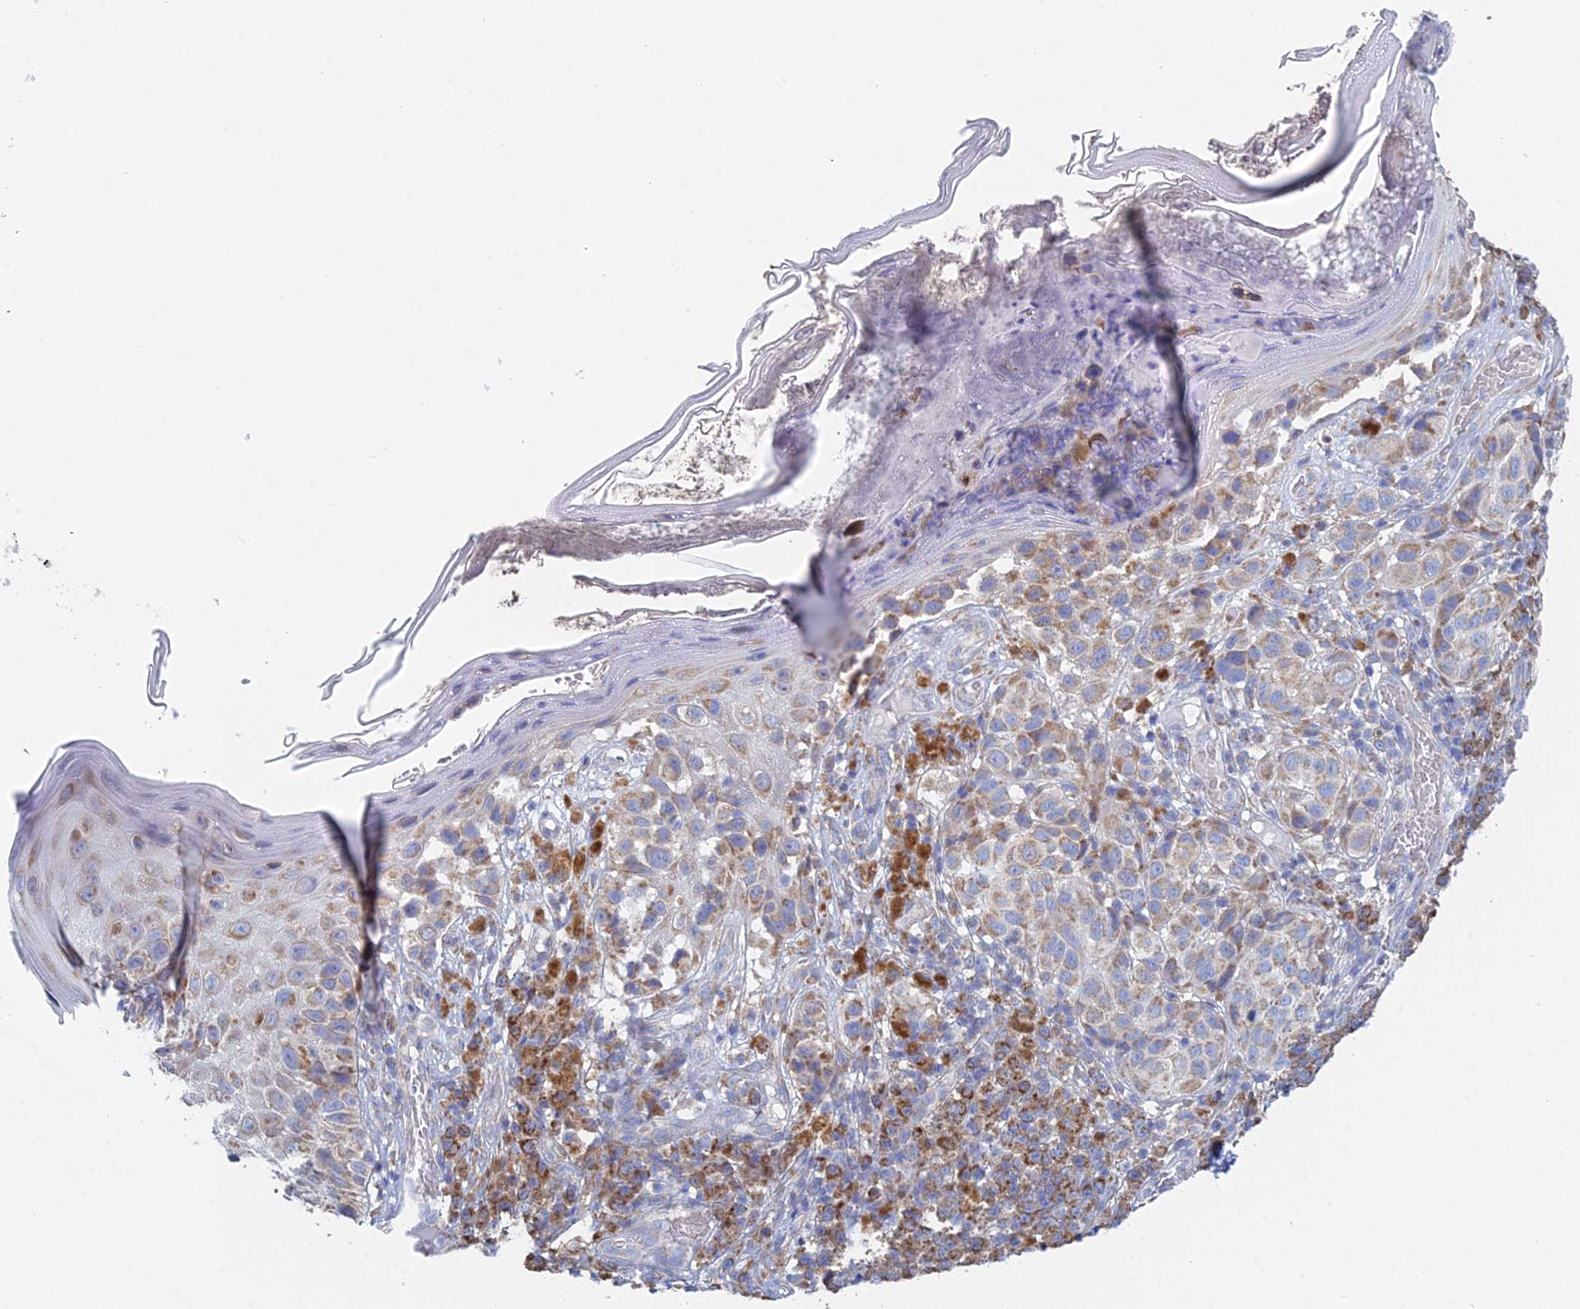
{"staining": {"intensity": "weak", "quantity": ">75%", "location": "cytoplasmic/membranous"}, "tissue": "melanoma", "cell_type": "Tumor cells", "image_type": "cancer", "snomed": [{"axis": "morphology", "description": "Malignant melanoma, NOS"}, {"axis": "topography", "description": "Skin"}], "caption": "Immunohistochemical staining of melanoma demonstrates weak cytoplasmic/membranous protein positivity in approximately >75% of tumor cells.", "gene": "CRACR2B", "patient": {"sex": "male", "age": 38}}